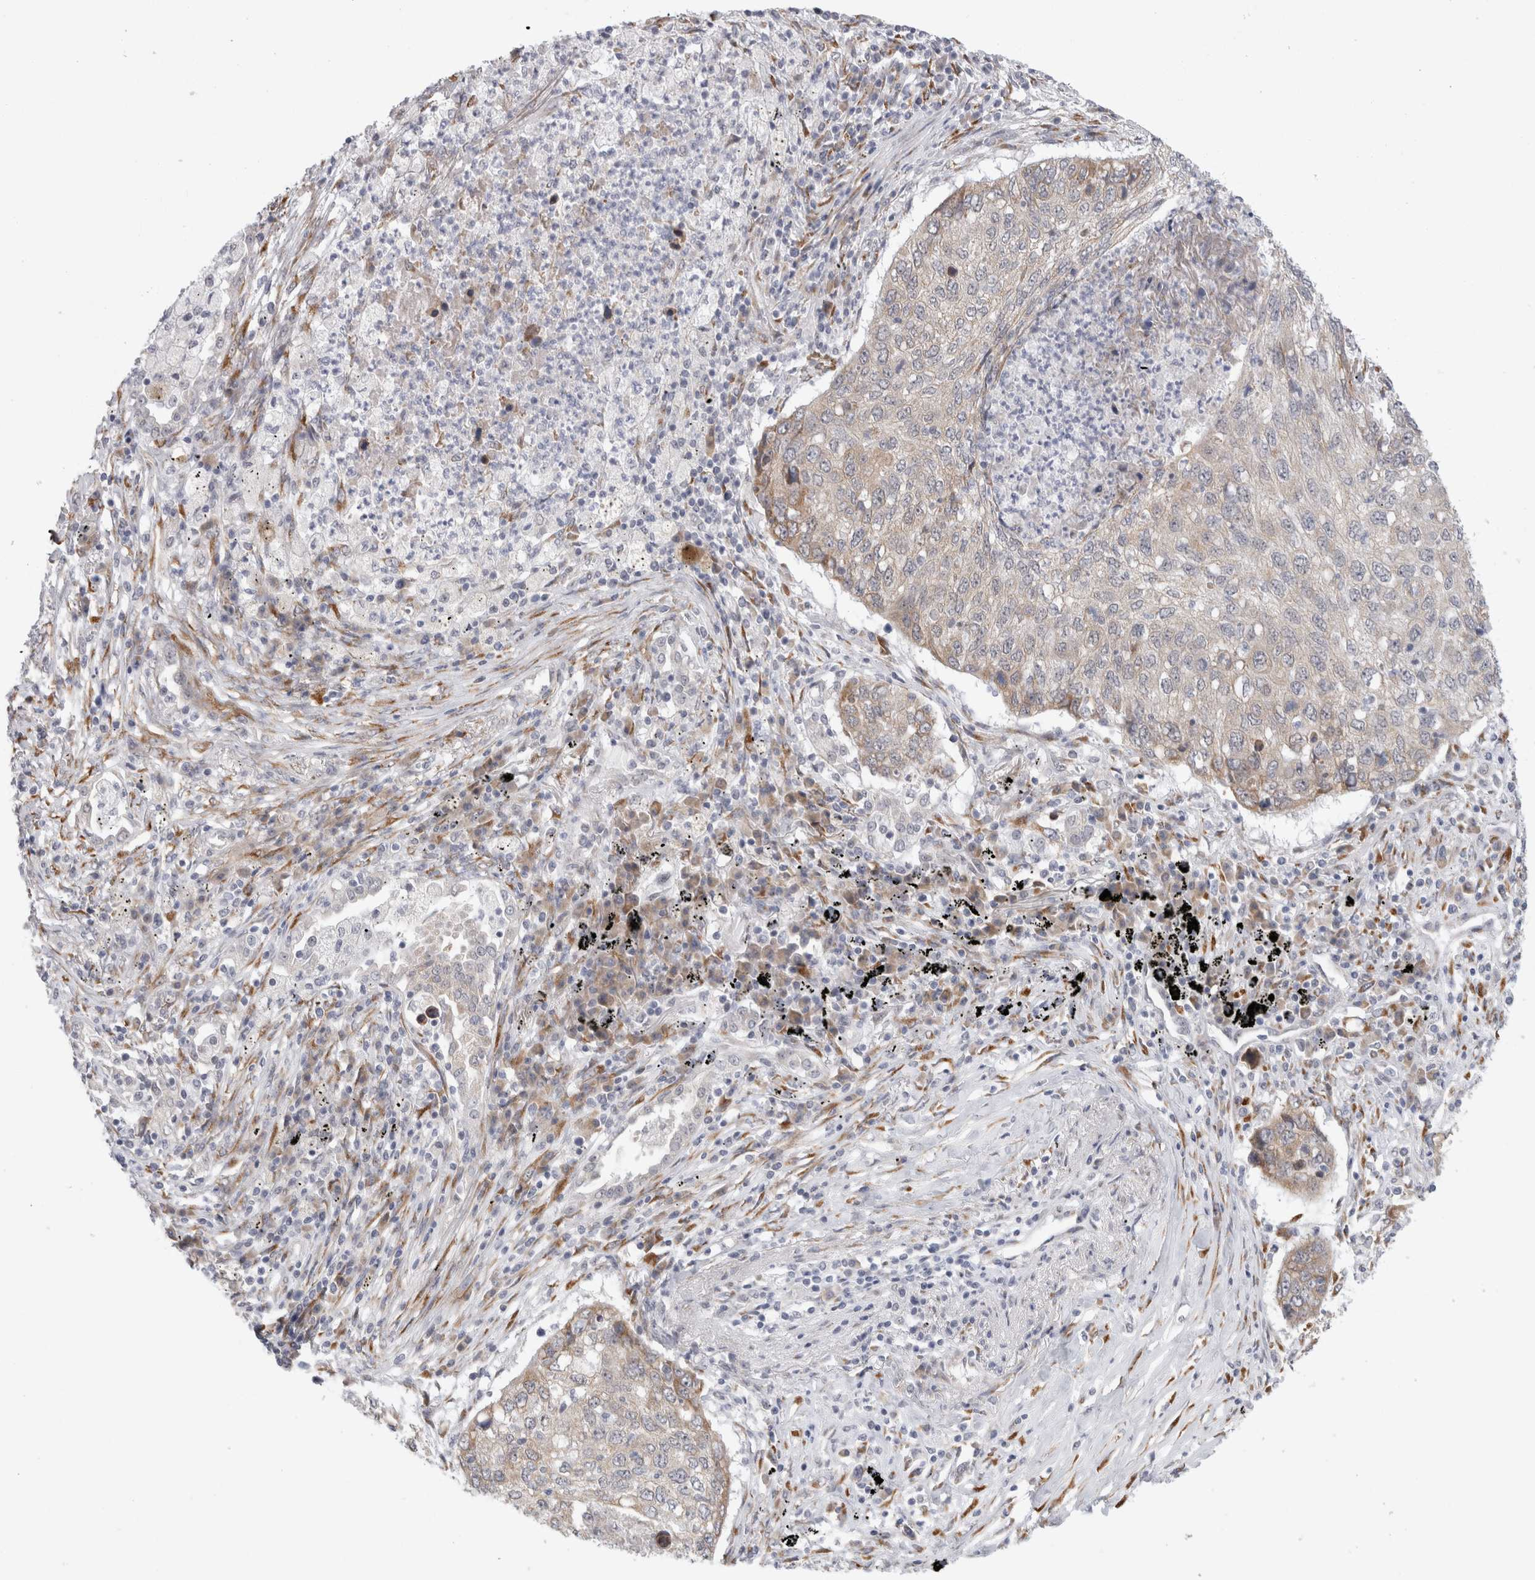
{"staining": {"intensity": "weak", "quantity": "<25%", "location": "cytoplasmic/membranous"}, "tissue": "lung cancer", "cell_type": "Tumor cells", "image_type": "cancer", "snomed": [{"axis": "morphology", "description": "Squamous cell carcinoma, NOS"}, {"axis": "topography", "description": "Lung"}], "caption": "Tumor cells are negative for brown protein staining in lung squamous cell carcinoma.", "gene": "TRMT1L", "patient": {"sex": "female", "age": 63}}